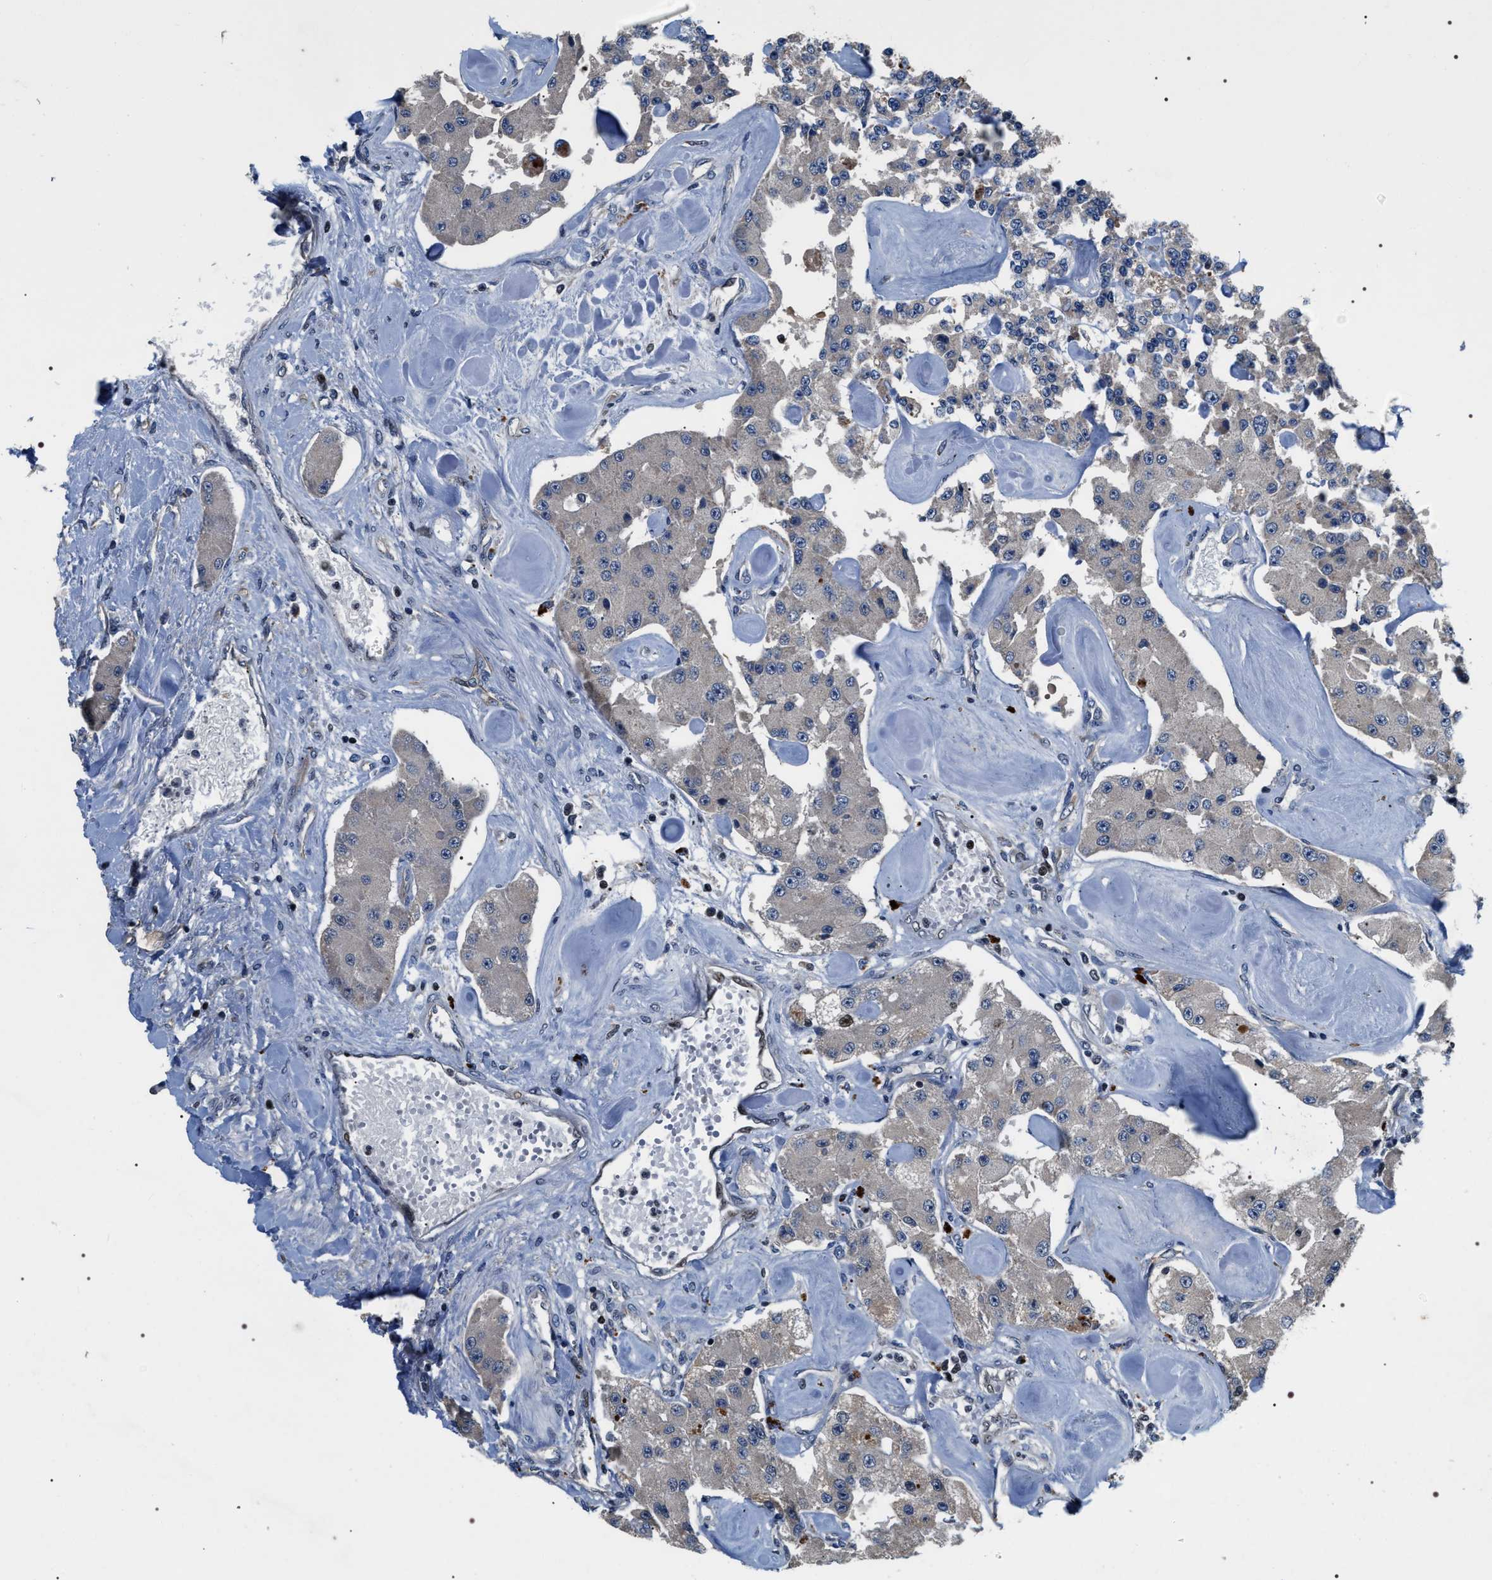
{"staining": {"intensity": "moderate", "quantity": "<25%", "location": "nuclear"}, "tissue": "carcinoid", "cell_type": "Tumor cells", "image_type": "cancer", "snomed": [{"axis": "morphology", "description": "Carcinoid, malignant, NOS"}, {"axis": "topography", "description": "Pancreas"}], "caption": "Immunohistochemistry (IHC) (DAB) staining of human malignant carcinoid displays moderate nuclear protein staining in about <25% of tumor cells. (DAB IHC, brown staining for protein, blue staining for nuclei).", "gene": "C7orf25", "patient": {"sex": "male", "age": 41}}